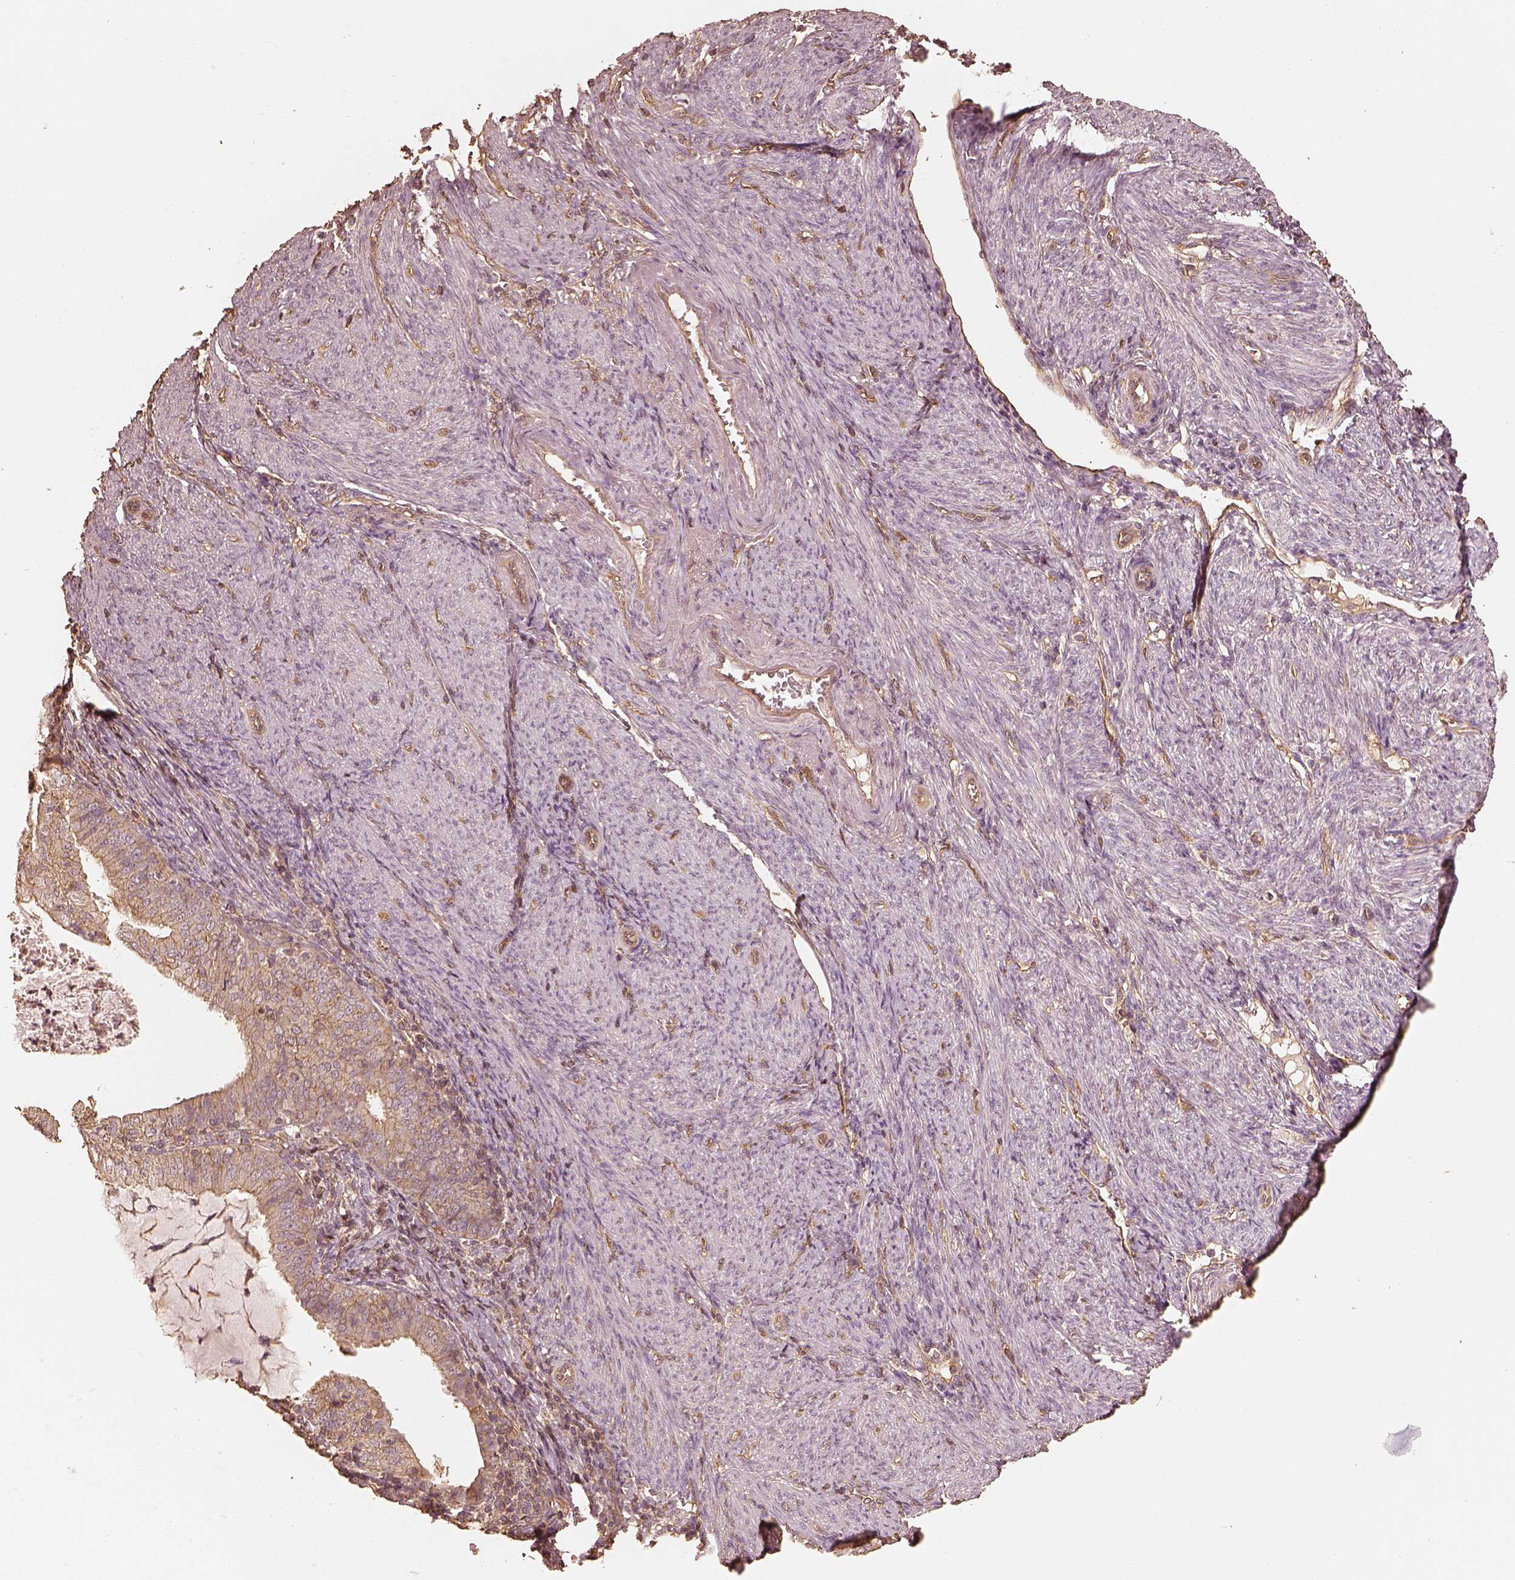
{"staining": {"intensity": "weak", "quantity": ">75%", "location": "cytoplasmic/membranous"}, "tissue": "endometrial cancer", "cell_type": "Tumor cells", "image_type": "cancer", "snomed": [{"axis": "morphology", "description": "Adenocarcinoma, NOS"}, {"axis": "topography", "description": "Endometrium"}], "caption": "Tumor cells reveal low levels of weak cytoplasmic/membranous expression in approximately >75% of cells in human endometrial adenocarcinoma.", "gene": "WDR7", "patient": {"sex": "female", "age": 57}}